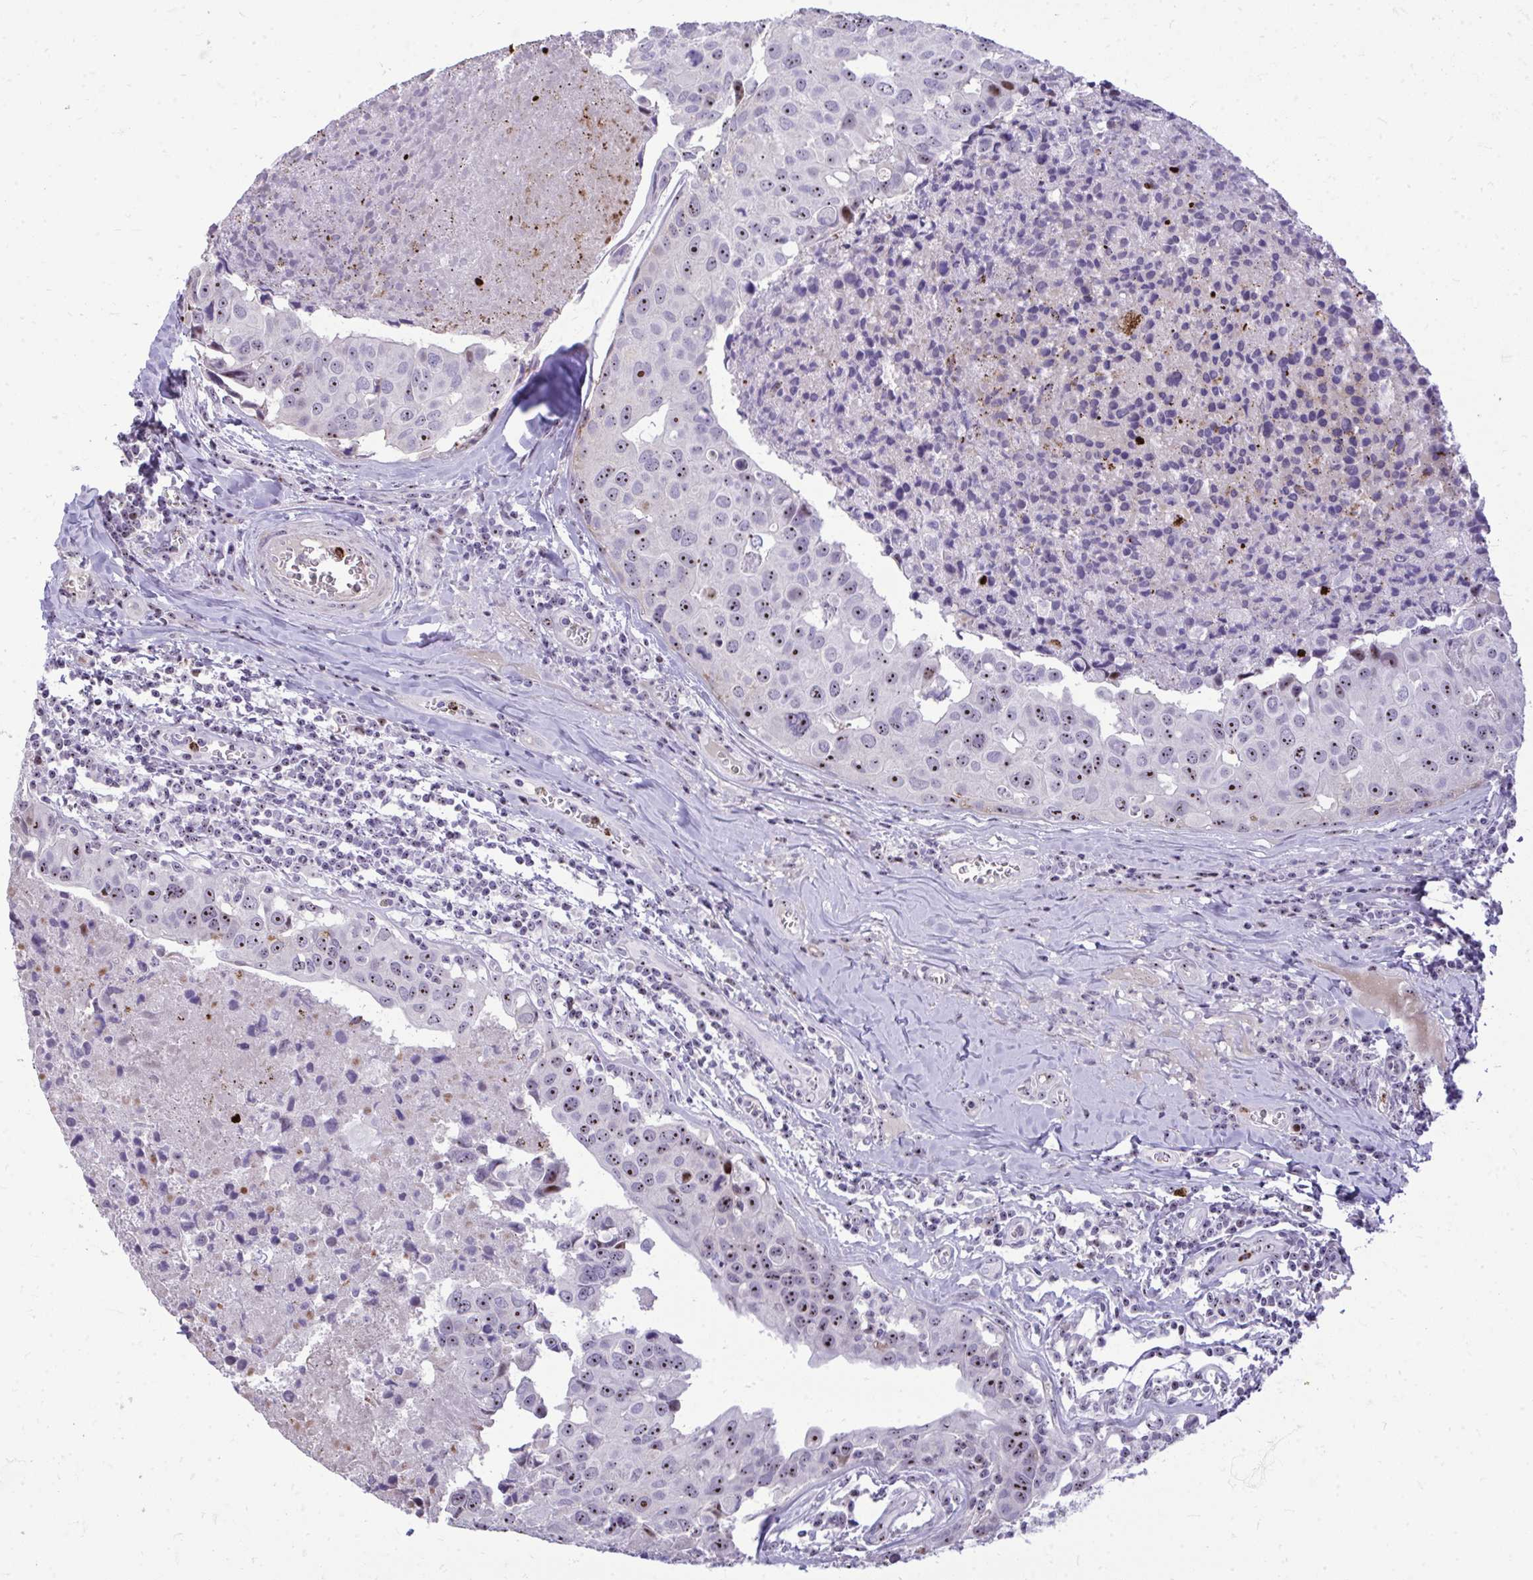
{"staining": {"intensity": "strong", "quantity": "25%-75%", "location": "nuclear"}, "tissue": "breast cancer", "cell_type": "Tumor cells", "image_type": "cancer", "snomed": [{"axis": "morphology", "description": "Duct carcinoma"}, {"axis": "topography", "description": "Breast"}], "caption": "Strong nuclear protein staining is identified in about 25%-75% of tumor cells in invasive ductal carcinoma (breast). Immunohistochemistry stains the protein of interest in brown and the nuclei are stained blue.", "gene": "DLX4", "patient": {"sex": "female", "age": 24}}